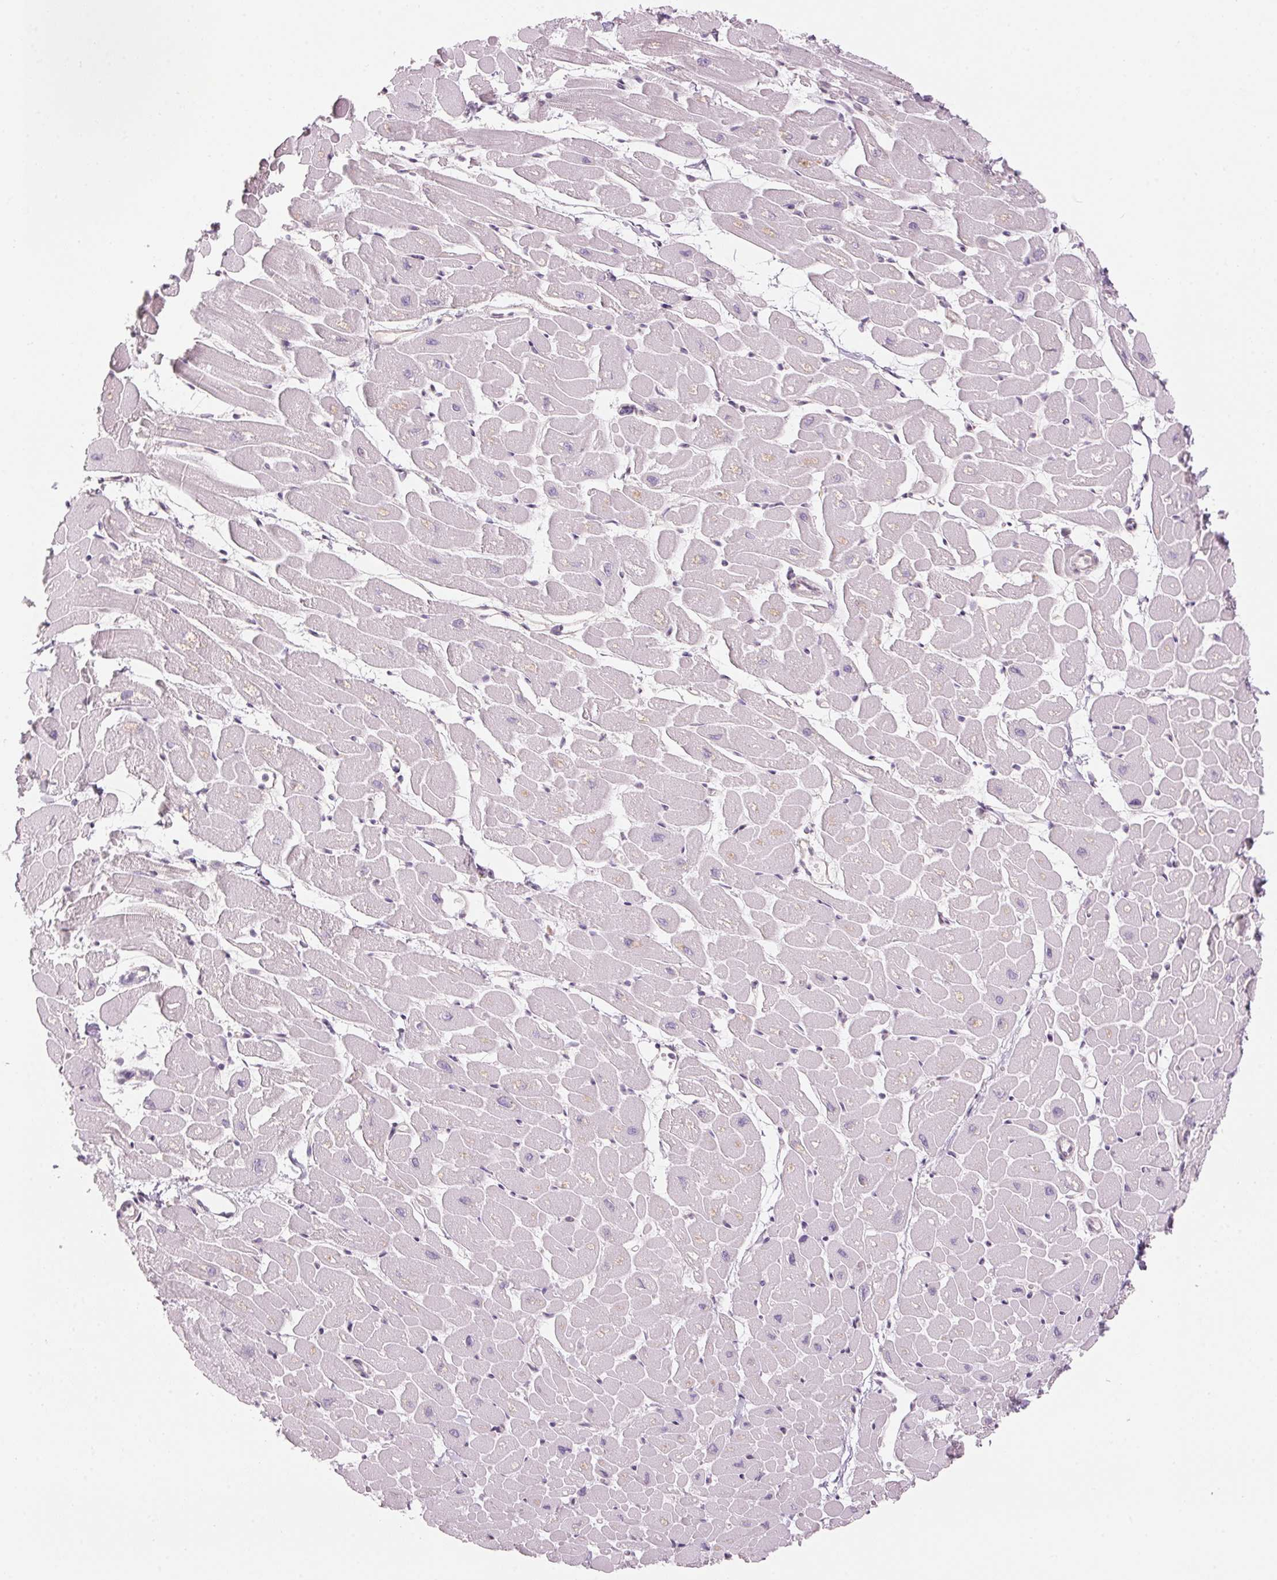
{"staining": {"intensity": "negative", "quantity": "none", "location": "none"}, "tissue": "heart muscle", "cell_type": "Cardiomyocytes", "image_type": "normal", "snomed": [{"axis": "morphology", "description": "Normal tissue, NOS"}, {"axis": "topography", "description": "Heart"}], "caption": "Immunohistochemistry (IHC) micrograph of unremarkable human heart muscle stained for a protein (brown), which shows no positivity in cardiomyocytes.", "gene": "GNMT", "patient": {"sex": "male", "age": 57}}